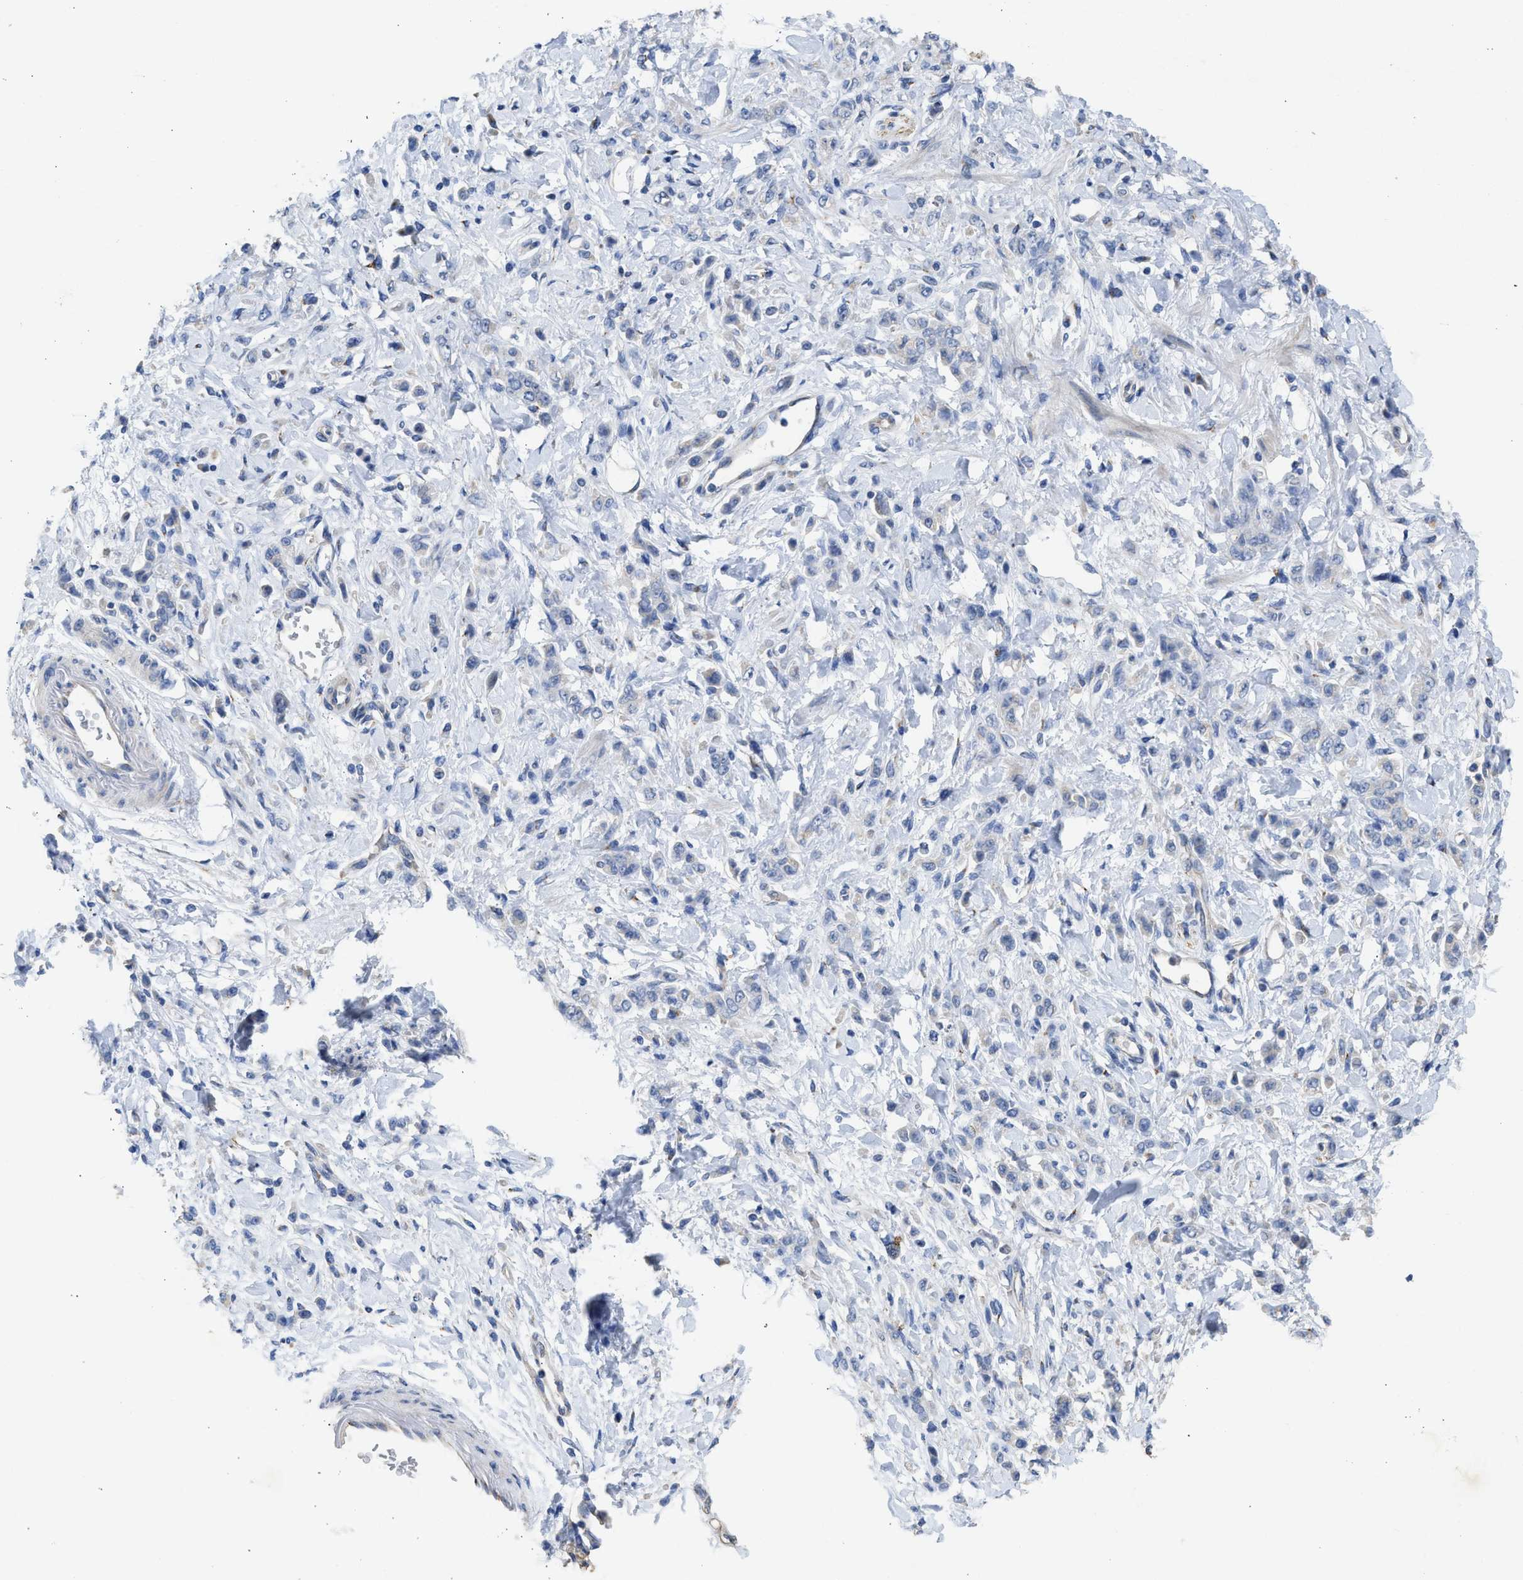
{"staining": {"intensity": "negative", "quantity": "none", "location": "none"}, "tissue": "stomach cancer", "cell_type": "Tumor cells", "image_type": "cancer", "snomed": [{"axis": "morphology", "description": "Normal tissue, NOS"}, {"axis": "morphology", "description": "Adenocarcinoma, NOS"}, {"axis": "topography", "description": "Stomach"}], "caption": "Adenocarcinoma (stomach) stained for a protein using immunohistochemistry reveals no expression tumor cells.", "gene": "IPO8", "patient": {"sex": "male", "age": 82}}